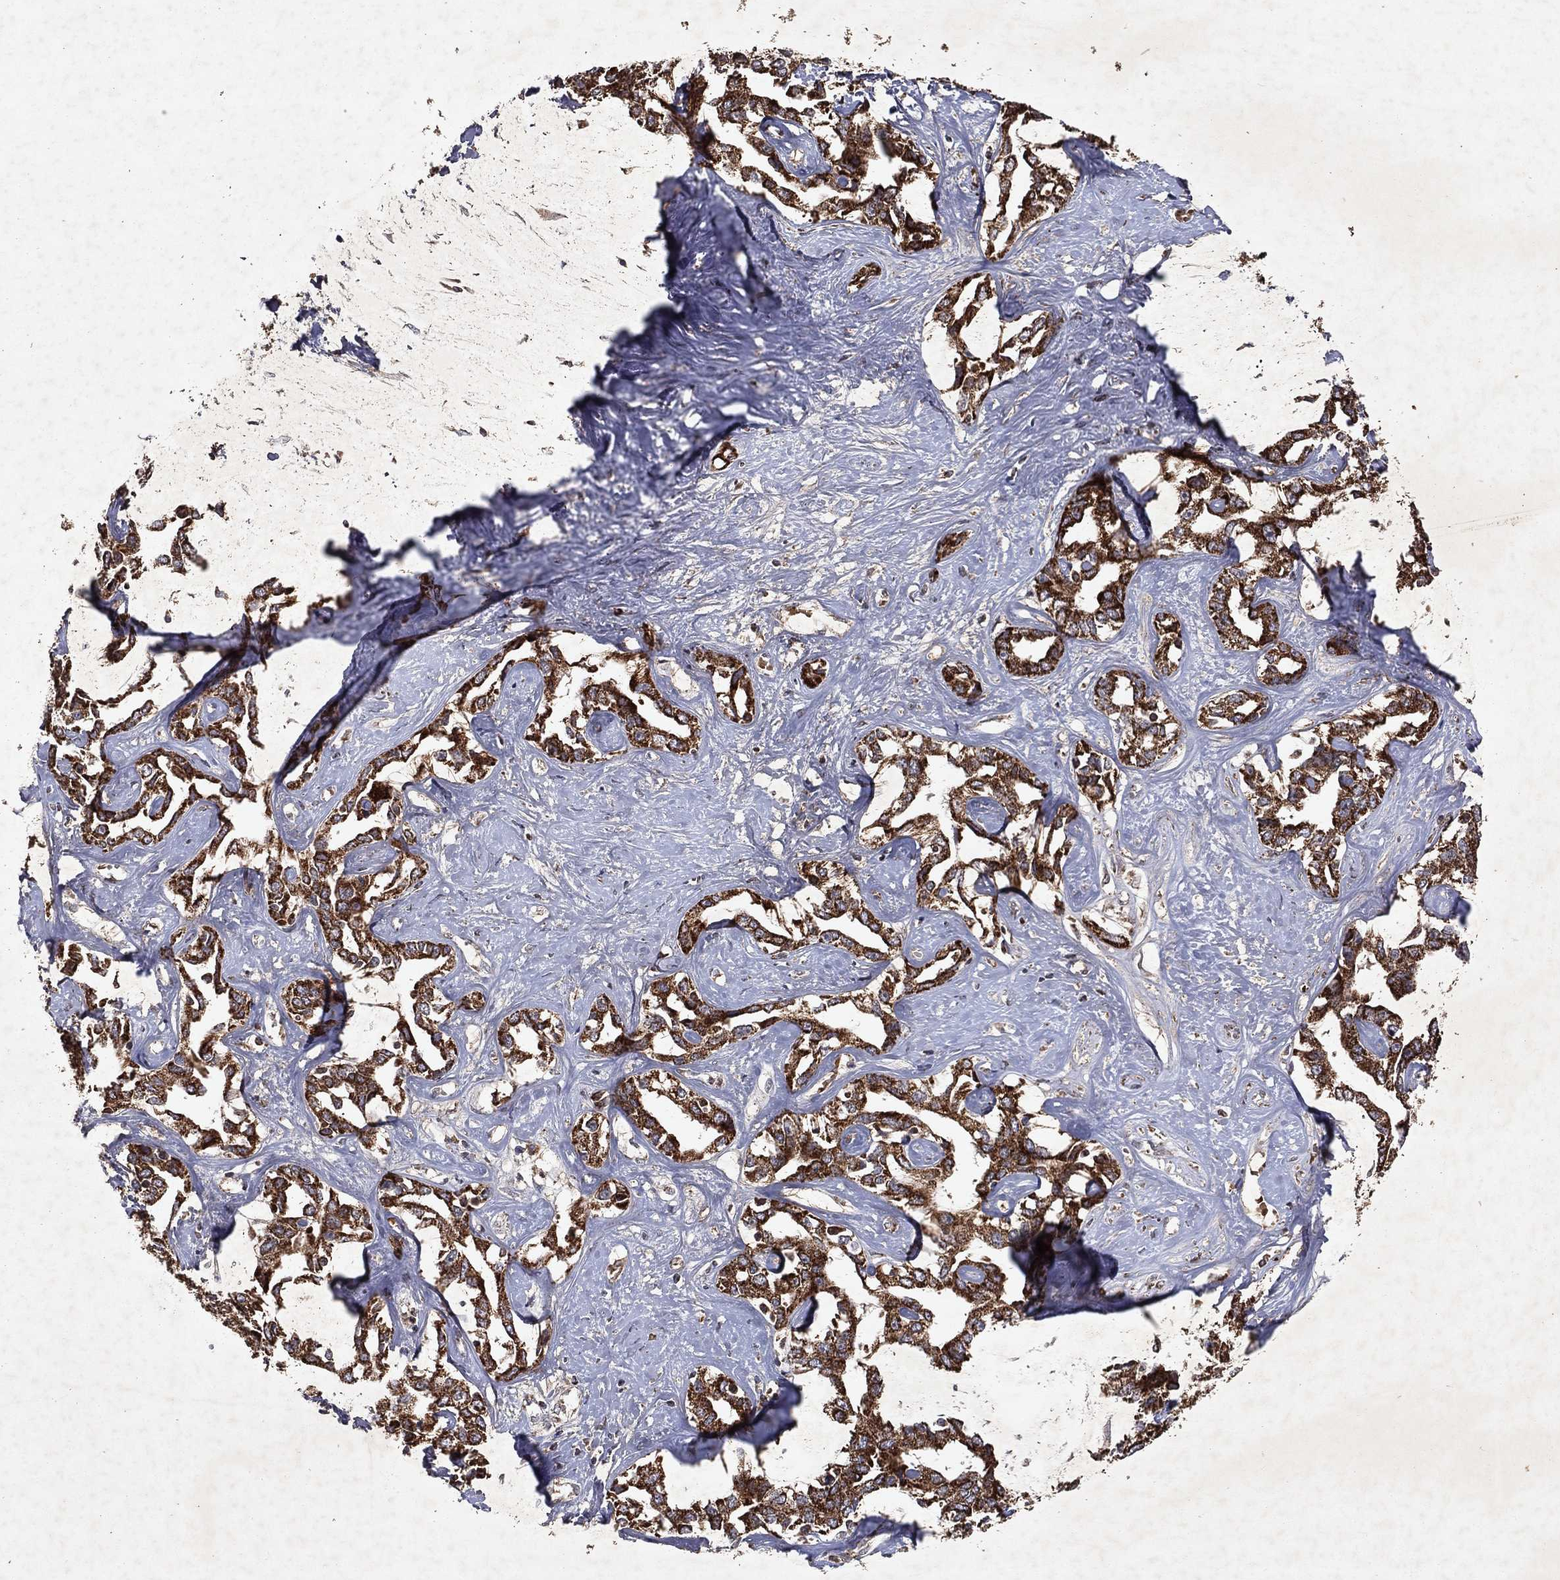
{"staining": {"intensity": "strong", "quantity": ">75%", "location": "cytoplasmic/membranous"}, "tissue": "liver cancer", "cell_type": "Tumor cells", "image_type": "cancer", "snomed": [{"axis": "morphology", "description": "Cholangiocarcinoma"}, {"axis": "topography", "description": "Liver"}], "caption": "Immunohistochemical staining of cholangiocarcinoma (liver) shows high levels of strong cytoplasmic/membranous expression in about >75% of tumor cells.", "gene": "PYROXD2", "patient": {"sex": "male", "age": 59}}